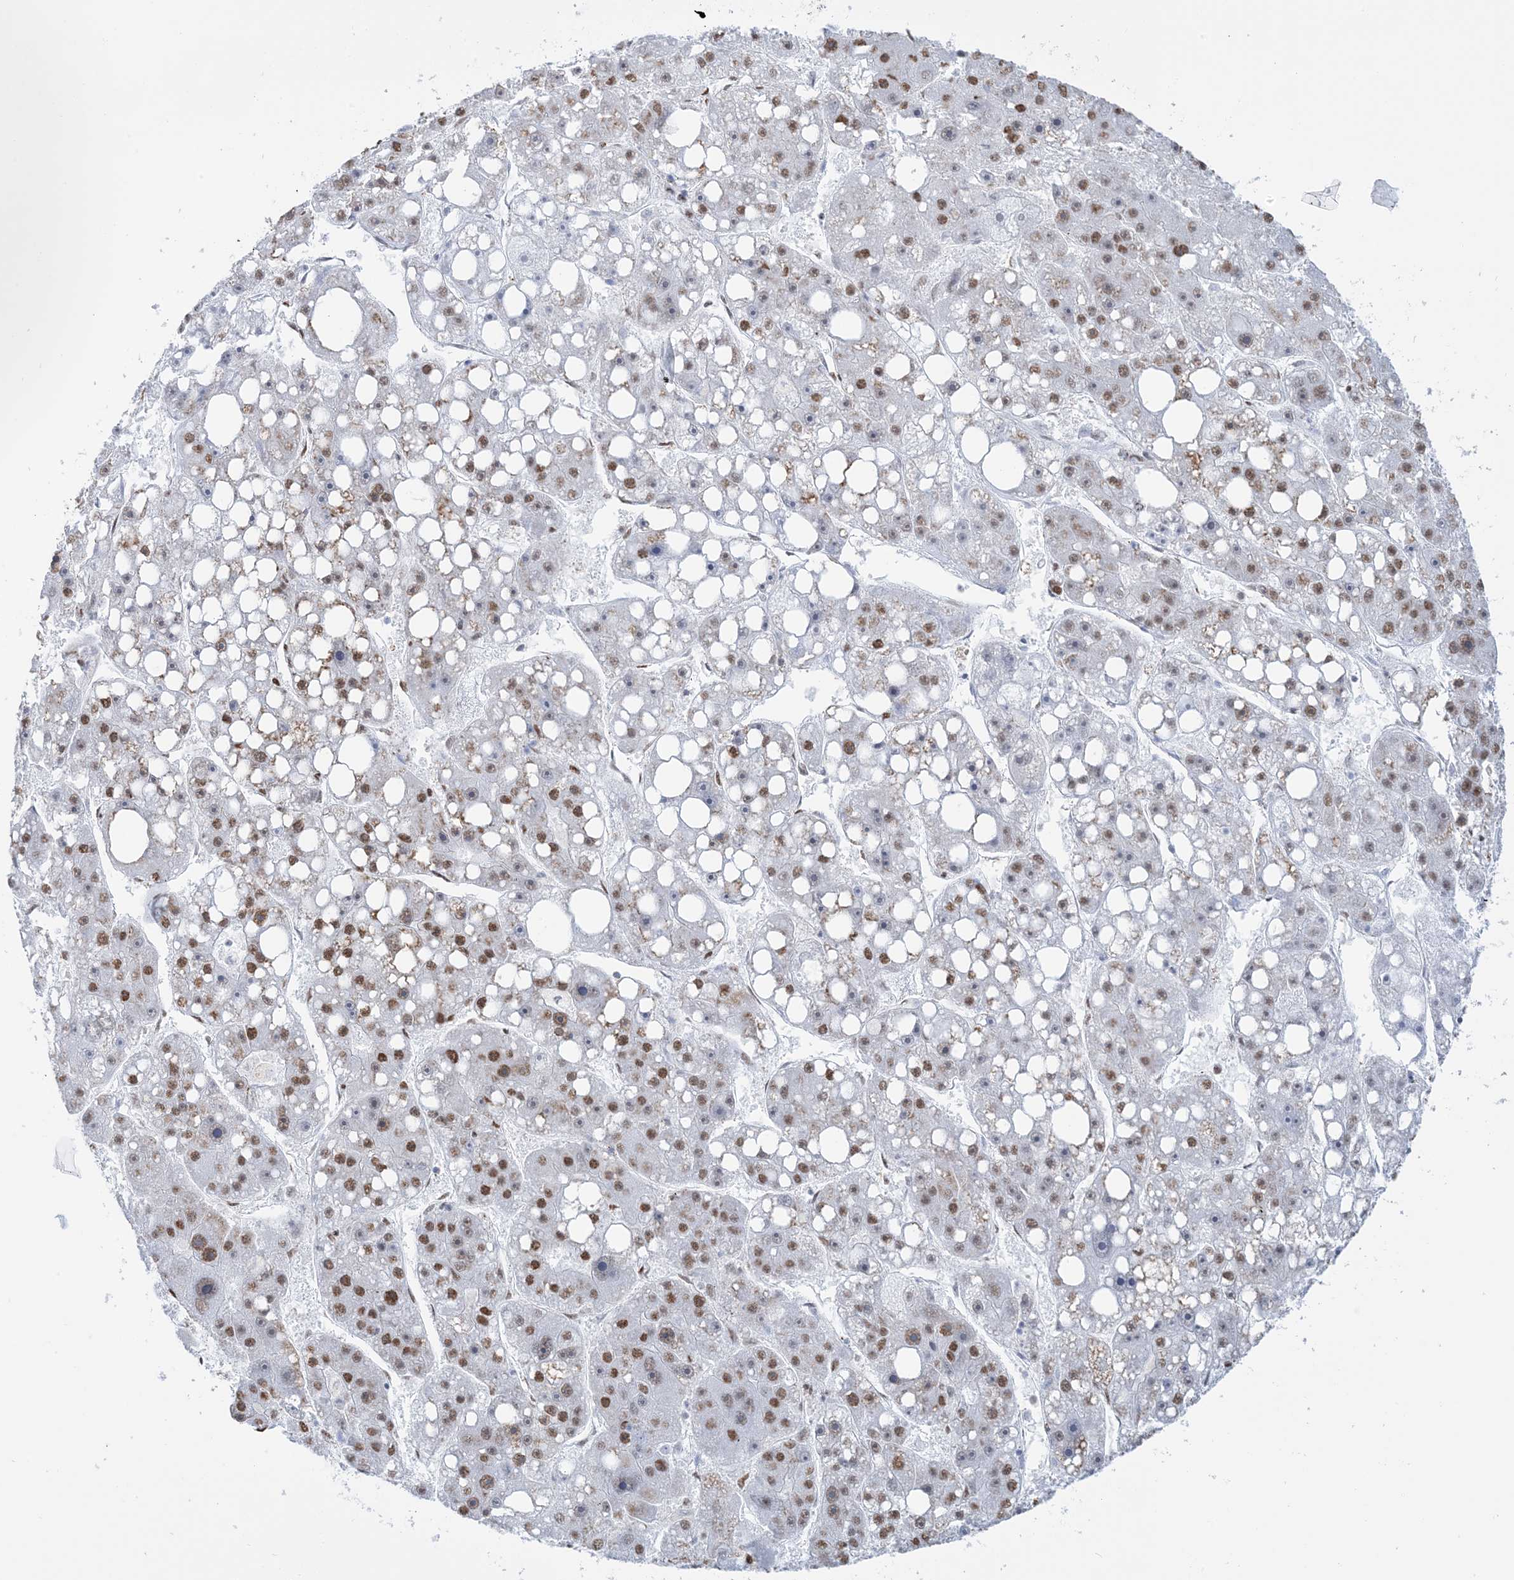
{"staining": {"intensity": "moderate", "quantity": "25%-75%", "location": "nuclear"}, "tissue": "liver cancer", "cell_type": "Tumor cells", "image_type": "cancer", "snomed": [{"axis": "morphology", "description": "Carcinoma, Hepatocellular, NOS"}, {"axis": "topography", "description": "Liver"}], "caption": "Brown immunohistochemical staining in liver cancer (hepatocellular carcinoma) reveals moderate nuclear expression in about 25%-75% of tumor cells.", "gene": "ZNF792", "patient": {"sex": "female", "age": 61}}